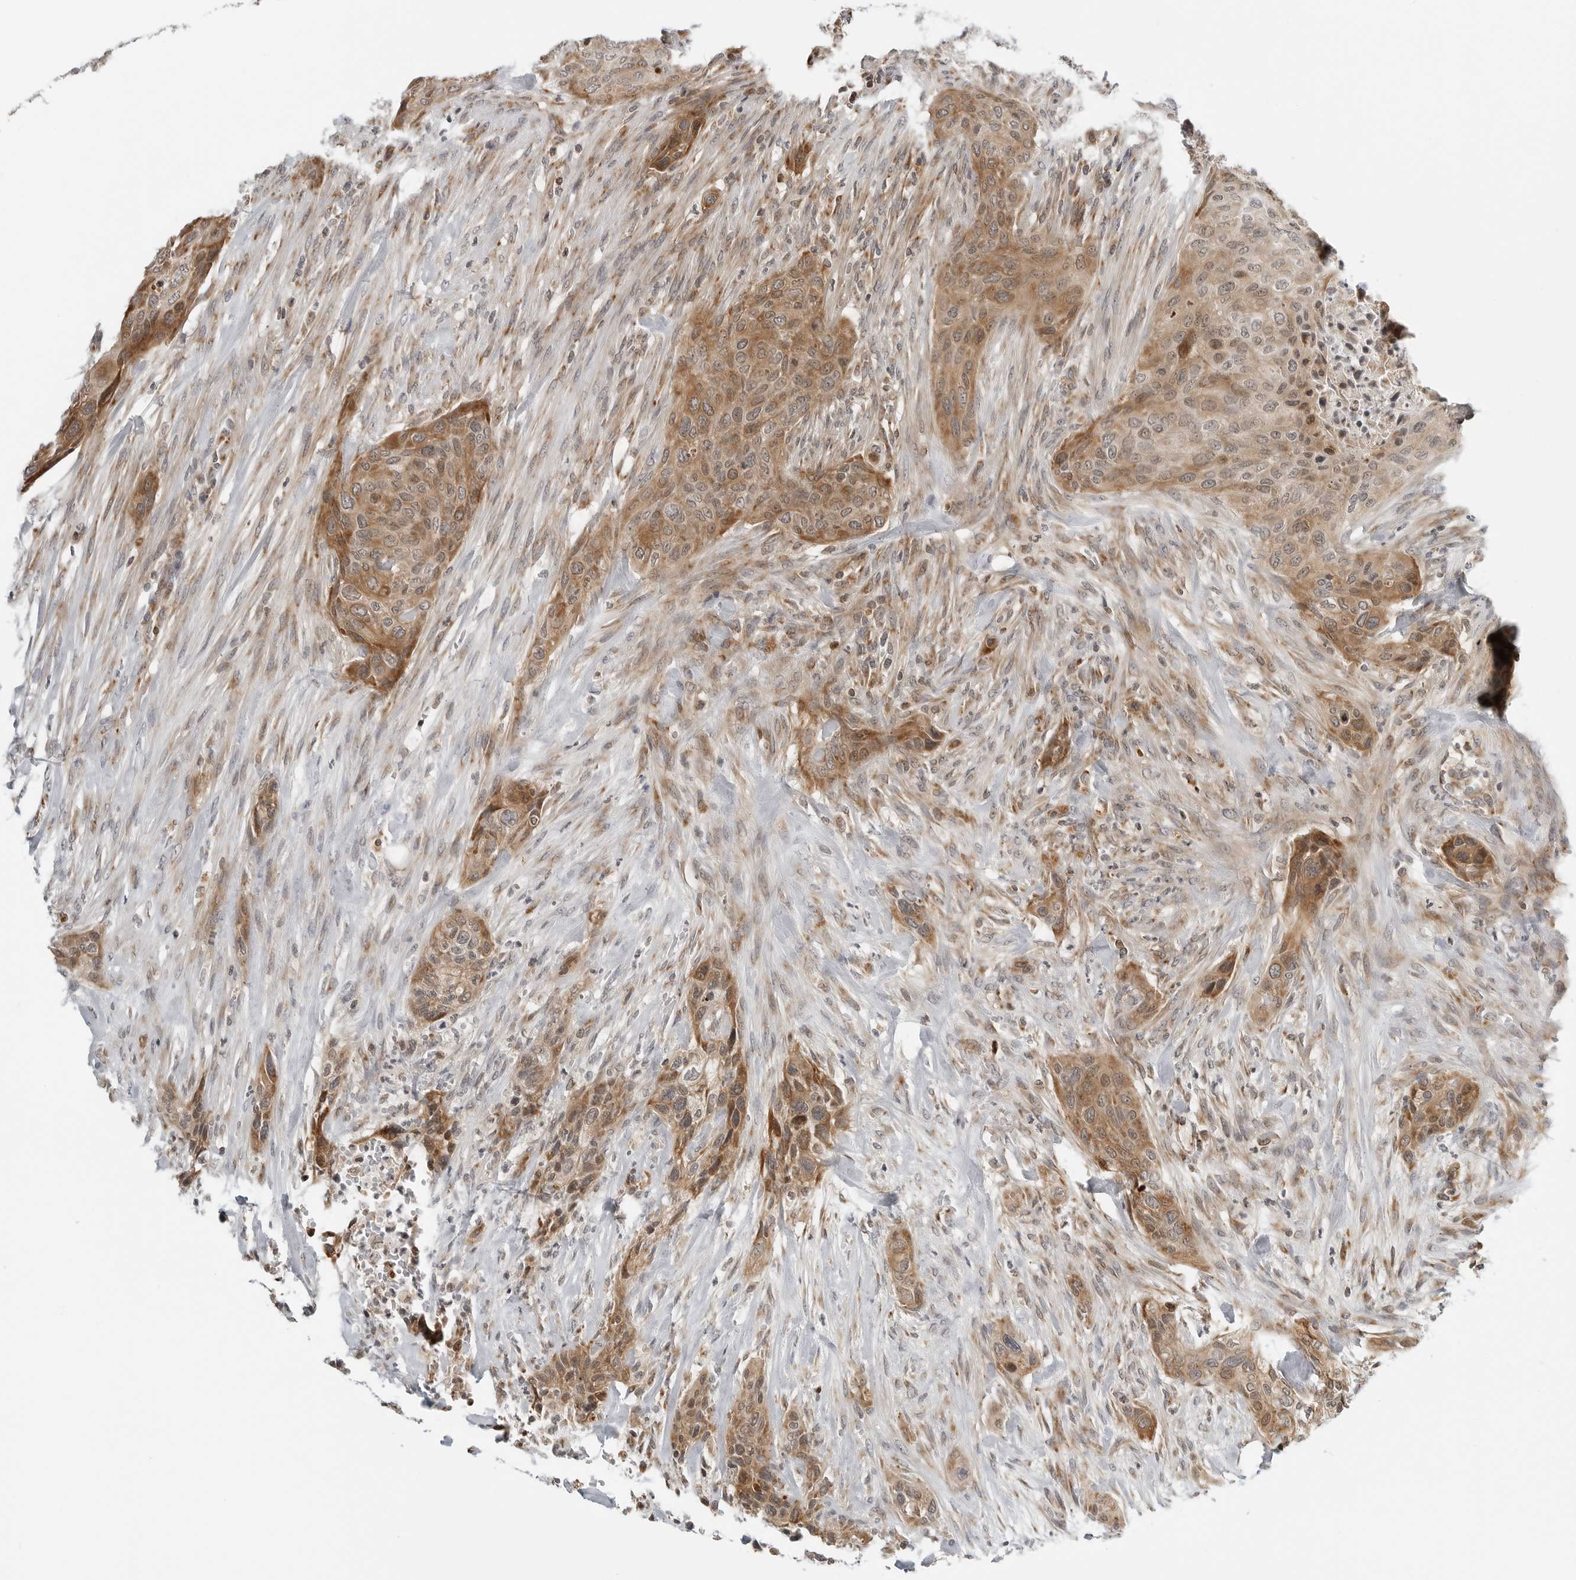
{"staining": {"intensity": "moderate", "quantity": ">75%", "location": "cytoplasmic/membranous"}, "tissue": "urothelial cancer", "cell_type": "Tumor cells", "image_type": "cancer", "snomed": [{"axis": "morphology", "description": "Urothelial carcinoma, High grade"}, {"axis": "topography", "description": "Urinary bladder"}], "caption": "Urothelial cancer was stained to show a protein in brown. There is medium levels of moderate cytoplasmic/membranous positivity in approximately >75% of tumor cells. (Stains: DAB (3,3'-diaminobenzidine) in brown, nuclei in blue, Microscopy: brightfield microscopy at high magnification).", "gene": "PEX2", "patient": {"sex": "male", "age": 35}}